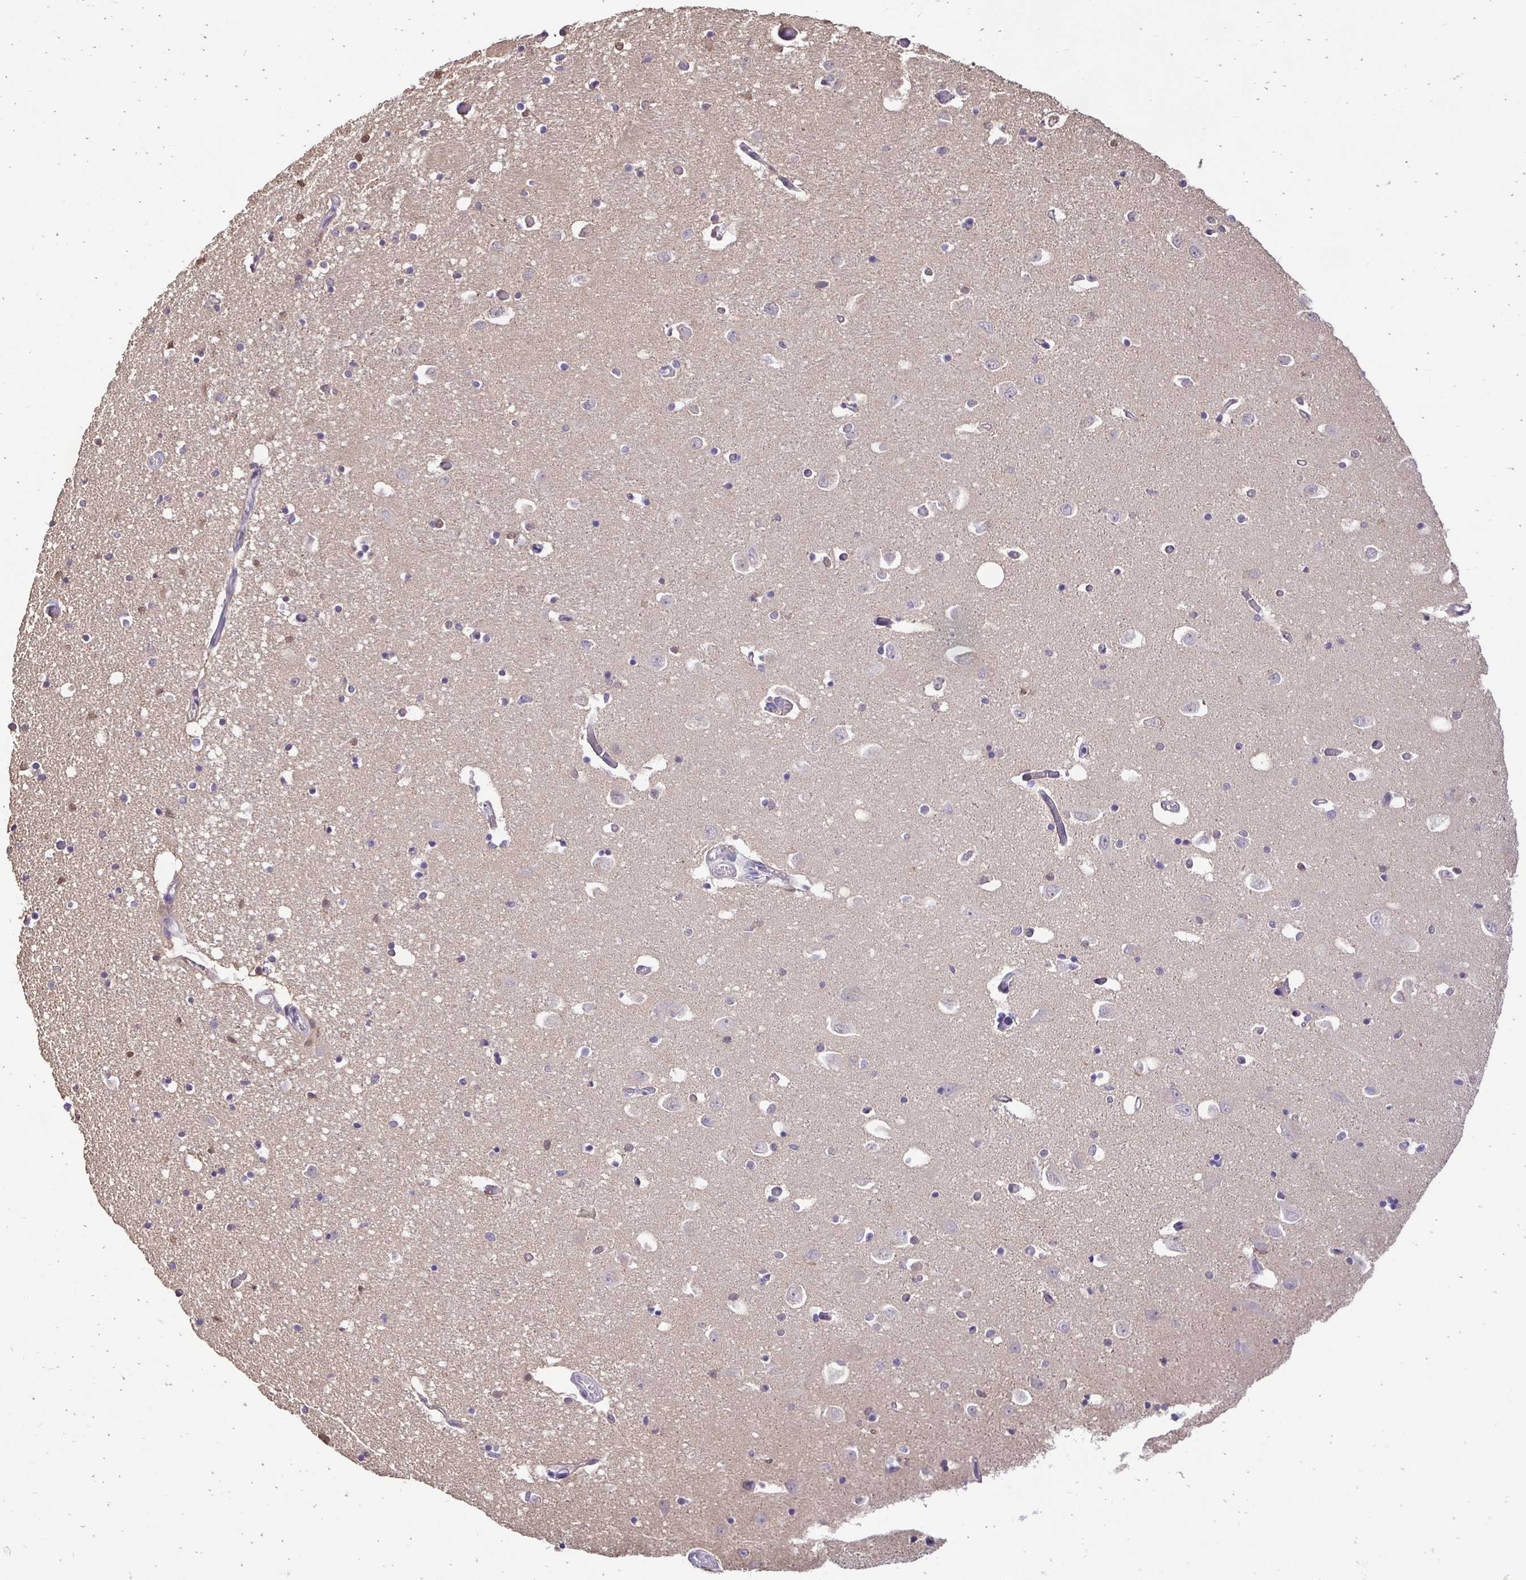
{"staining": {"intensity": "negative", "quantity": "none", "location": "none"}, "tissue": "caudate", "cell_type": "Glial cells", "image_type": "normal", "snomed": [{"axis": "morphology", "description": "Normal tissue, NOS"}, {"axis": "topography", "description": "Lateral ventricle wall"}, {"axis": "topography", "description": "Hippocampus"}], "caption": "Immunohistochemistry of unremarkable caudate exhibits no positivity in glial cells.", "gene": "SLC9A1", "patient": {"sex": "female", "age": 63}}